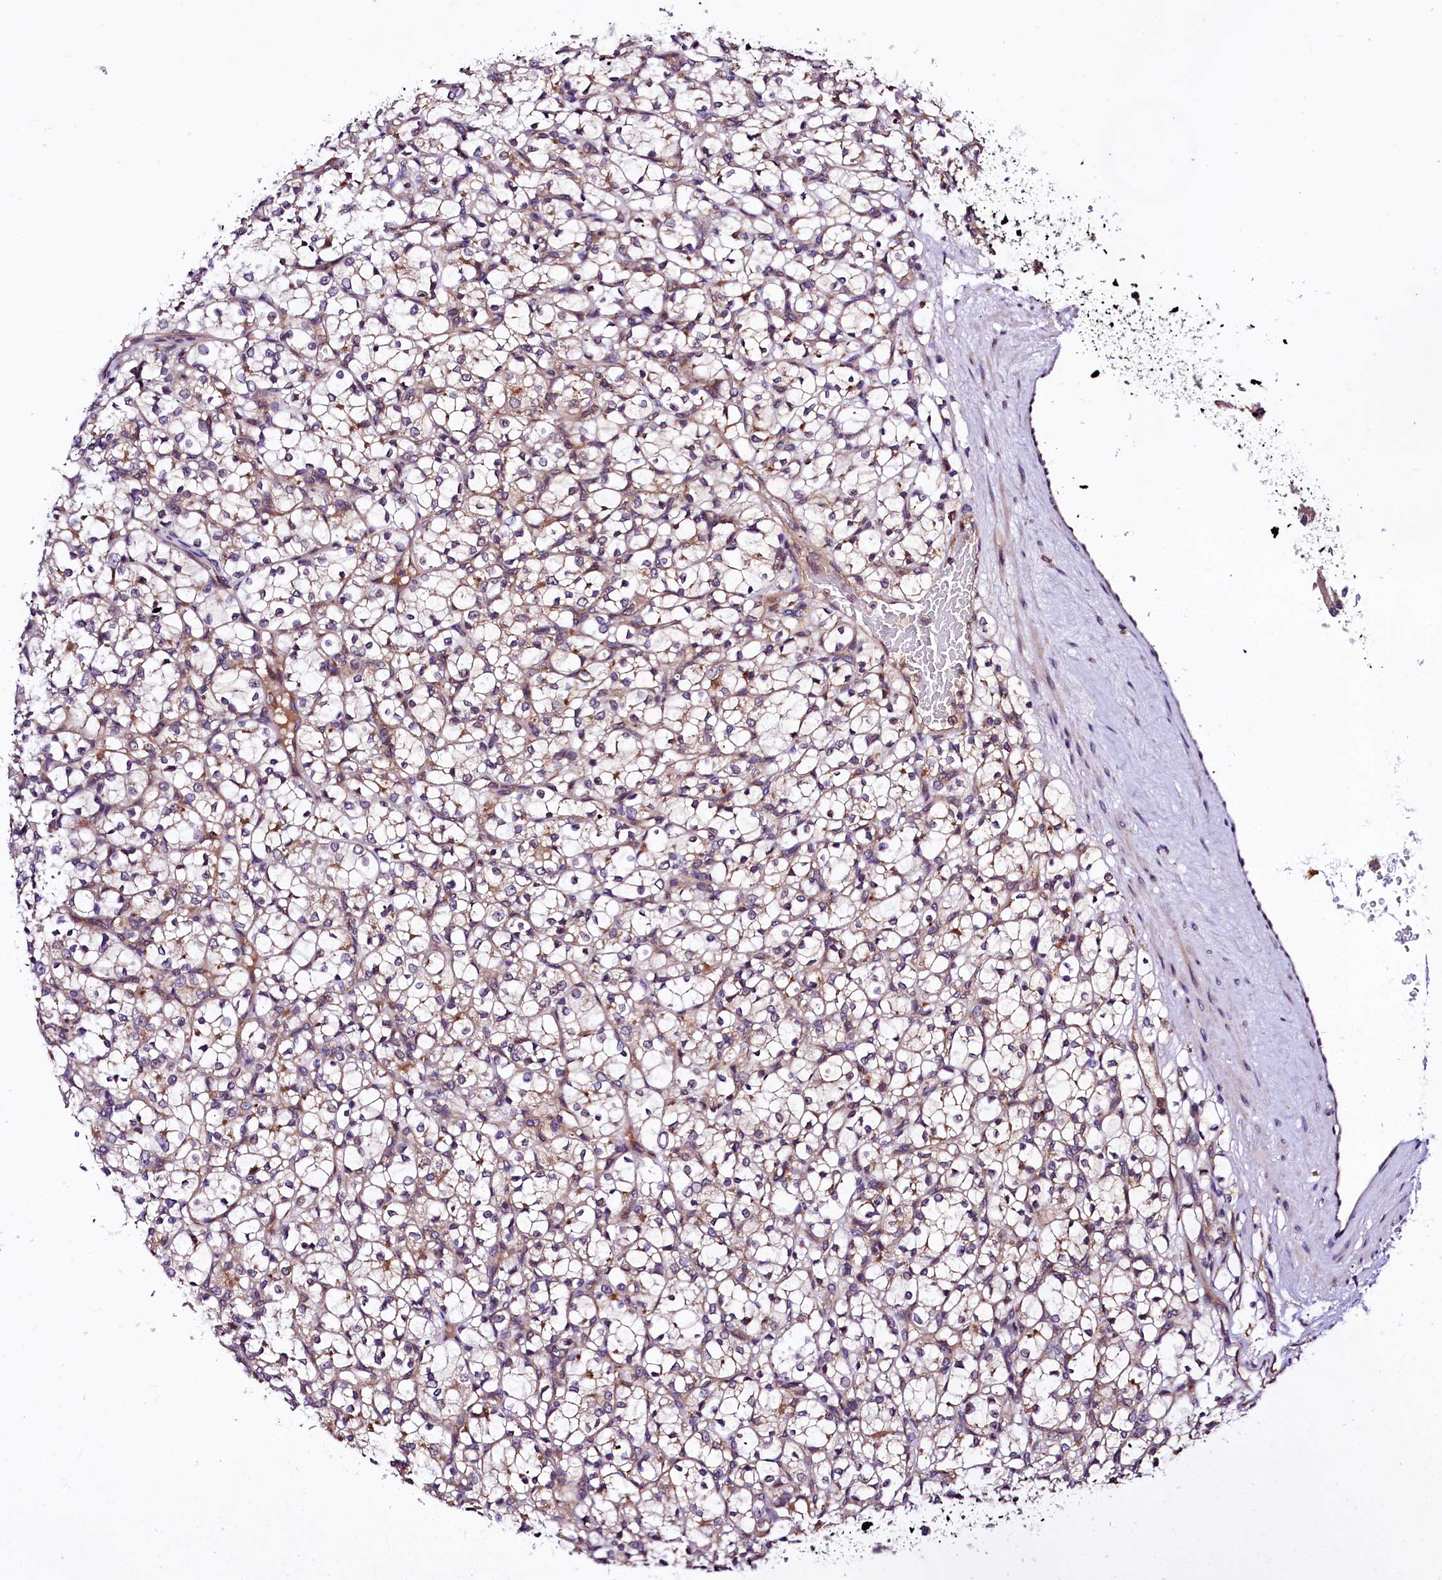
{"staining": {"intensity": "weak", "quantity": "25%-75%", "location": "cytoplasmic/membranous"}, "tissue": "renal cancer", "cell_type": "Tumor cells", "image_type": "cancer", "snomed": [{"axis": "morphology", "description": "Adenocarcinoma, NOS"}, {"axis": "topography", "description": "Kidney"}], "caption": "A histopathology image of human renal adenocarcinoma stained for a protein exhibits weak cytoplasmic/membranous brown staining in tumor cells. Nuclei are stained in blue.", "gene": "VPS35", "patient": {"sex": "female", "age": 69}}